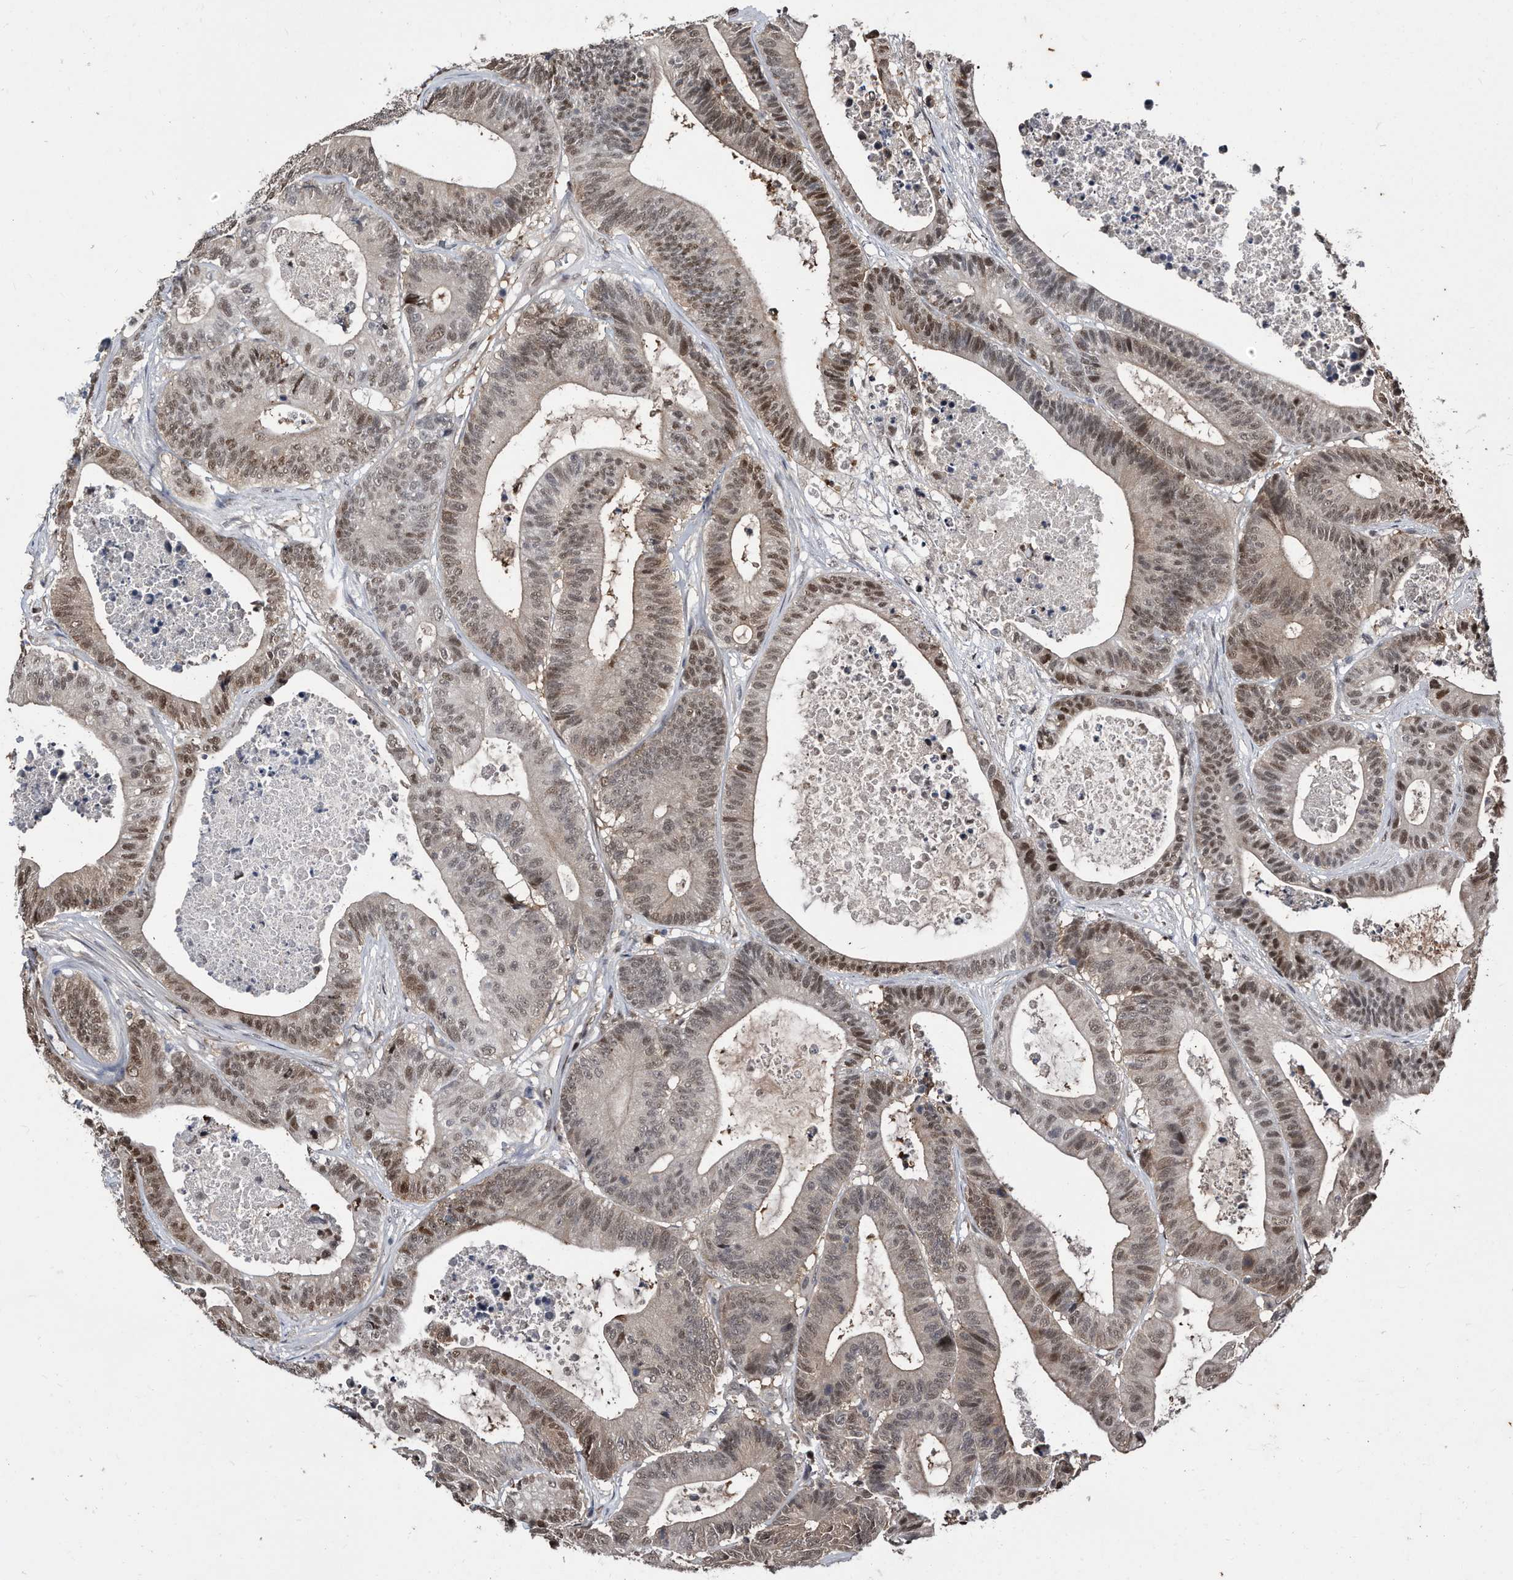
{"staining": {"intensity": "moderate", "quantity": ">75%", "location": "nuclear"}, "tissue": "colorectal cancer", "cell_type": "Tumor cells", "image_type": "cancer", "snomed": [{"axis": "morphology", "description": "Adenocarcinoma, NOS"}, {"axis": "topography", "description": "Colon"}], "caption": "Immunohistochemical staining of human adenocarcinoma (colorectal) demonstrates medium levels of moderate nuclear expression in about >75% of tumor cells.", "gene": "RAD23B", "patient": {"sex": "female", "age": 84}}